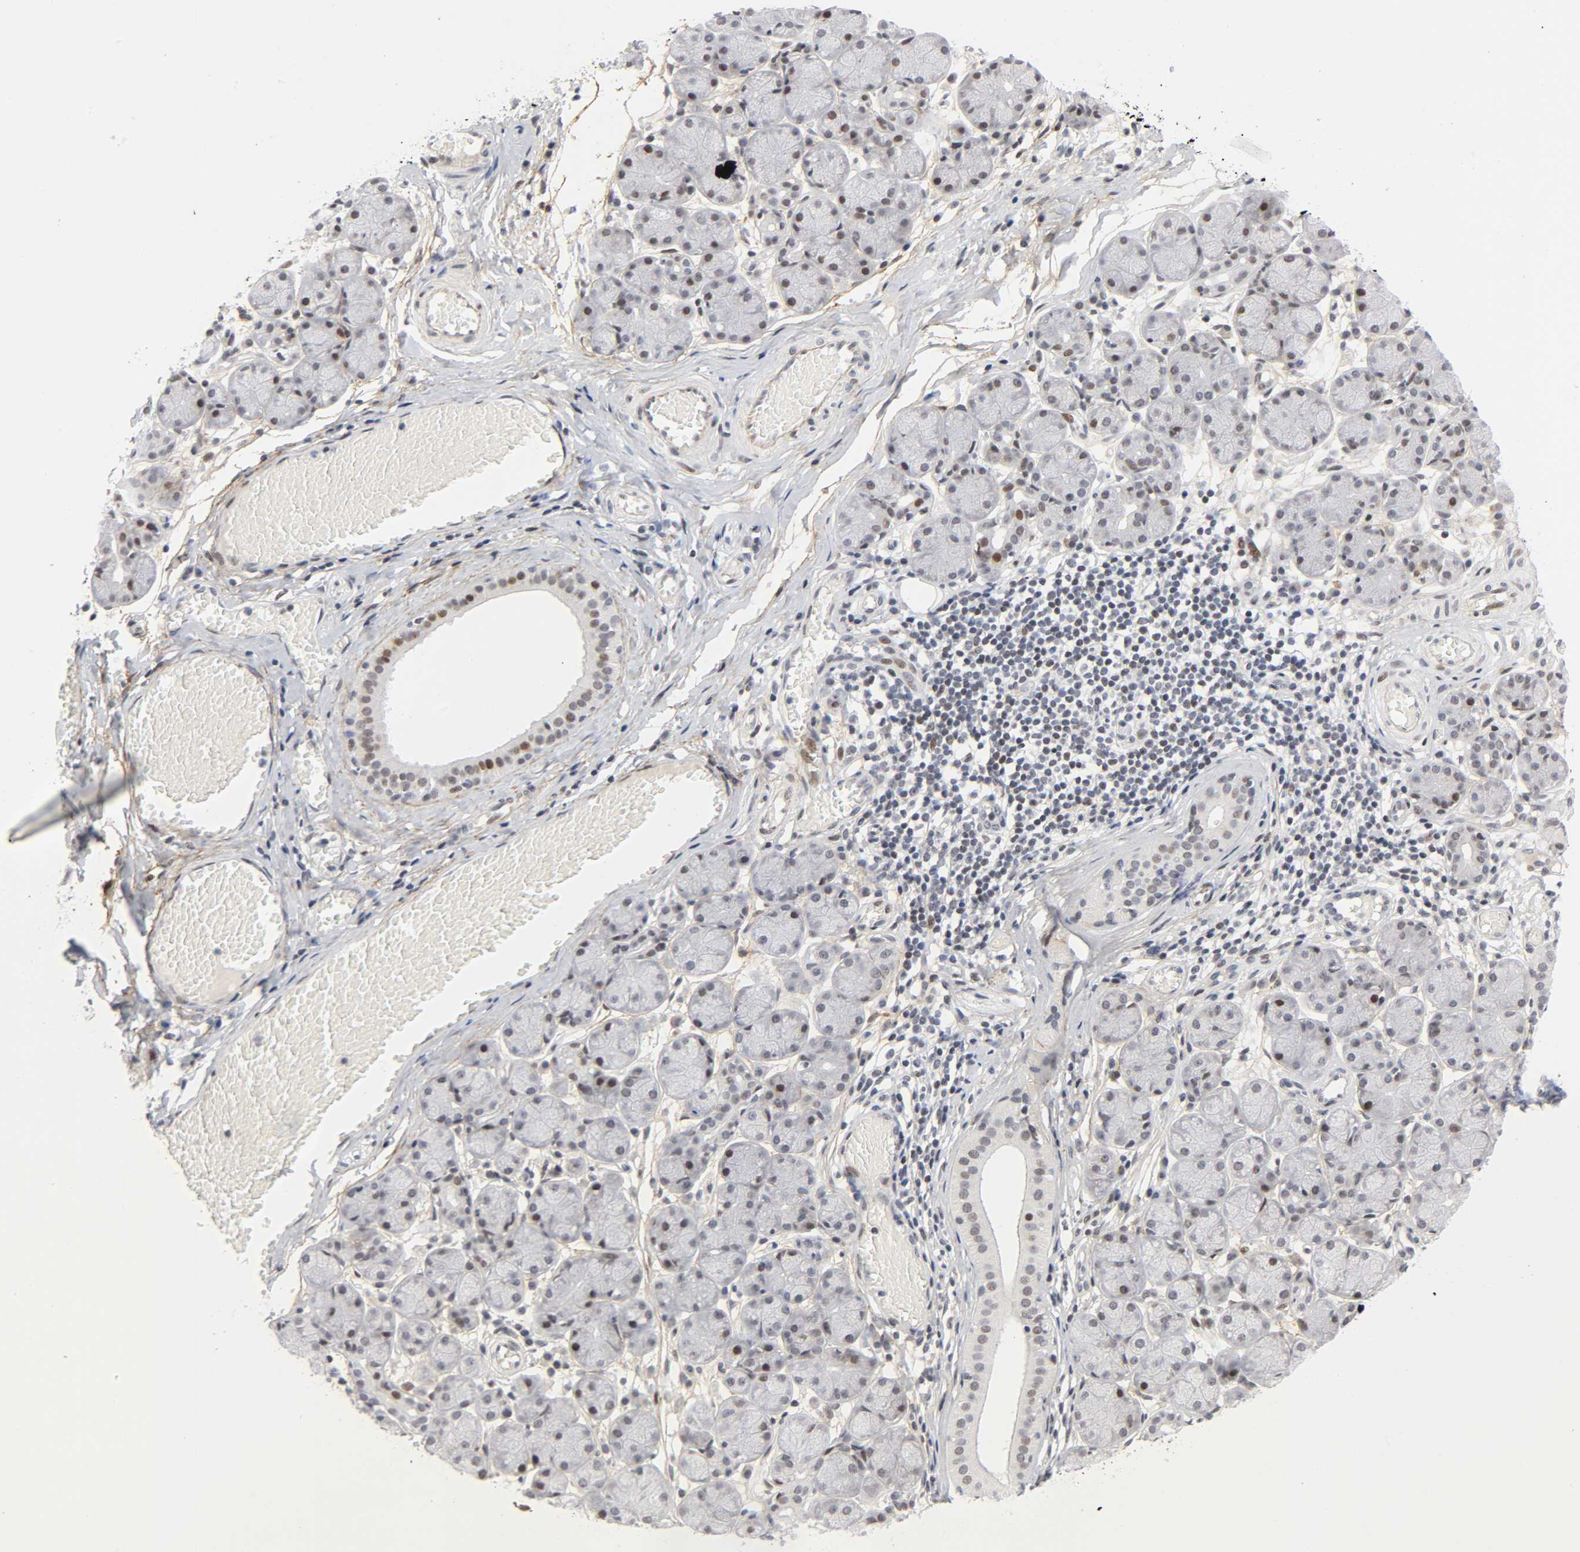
{"staining": {"intensity": "moderate", "quantity": "<25%", "location": "nuclear"}, "tissue": "salivary gland", "cell_type": "Glandular cells", "image_type": "normal", "snomed": [{"axis": "morphology", "description": "Normal tissue, NOS"}, {"axis": "topography", "description": "Salivary gland"}], "caption": "DAB (3,3'-diaminobenzidine) immunohistochemical staining of unremarkable salivary gland exhibits moderate nuclear protein expression in approximately <25% of glandular cells. (DAB IHC, brown staining for protein, blue staining for nuclei).", "gene": "DIDO1", "patient": {"sex": "female", "age": 24}}